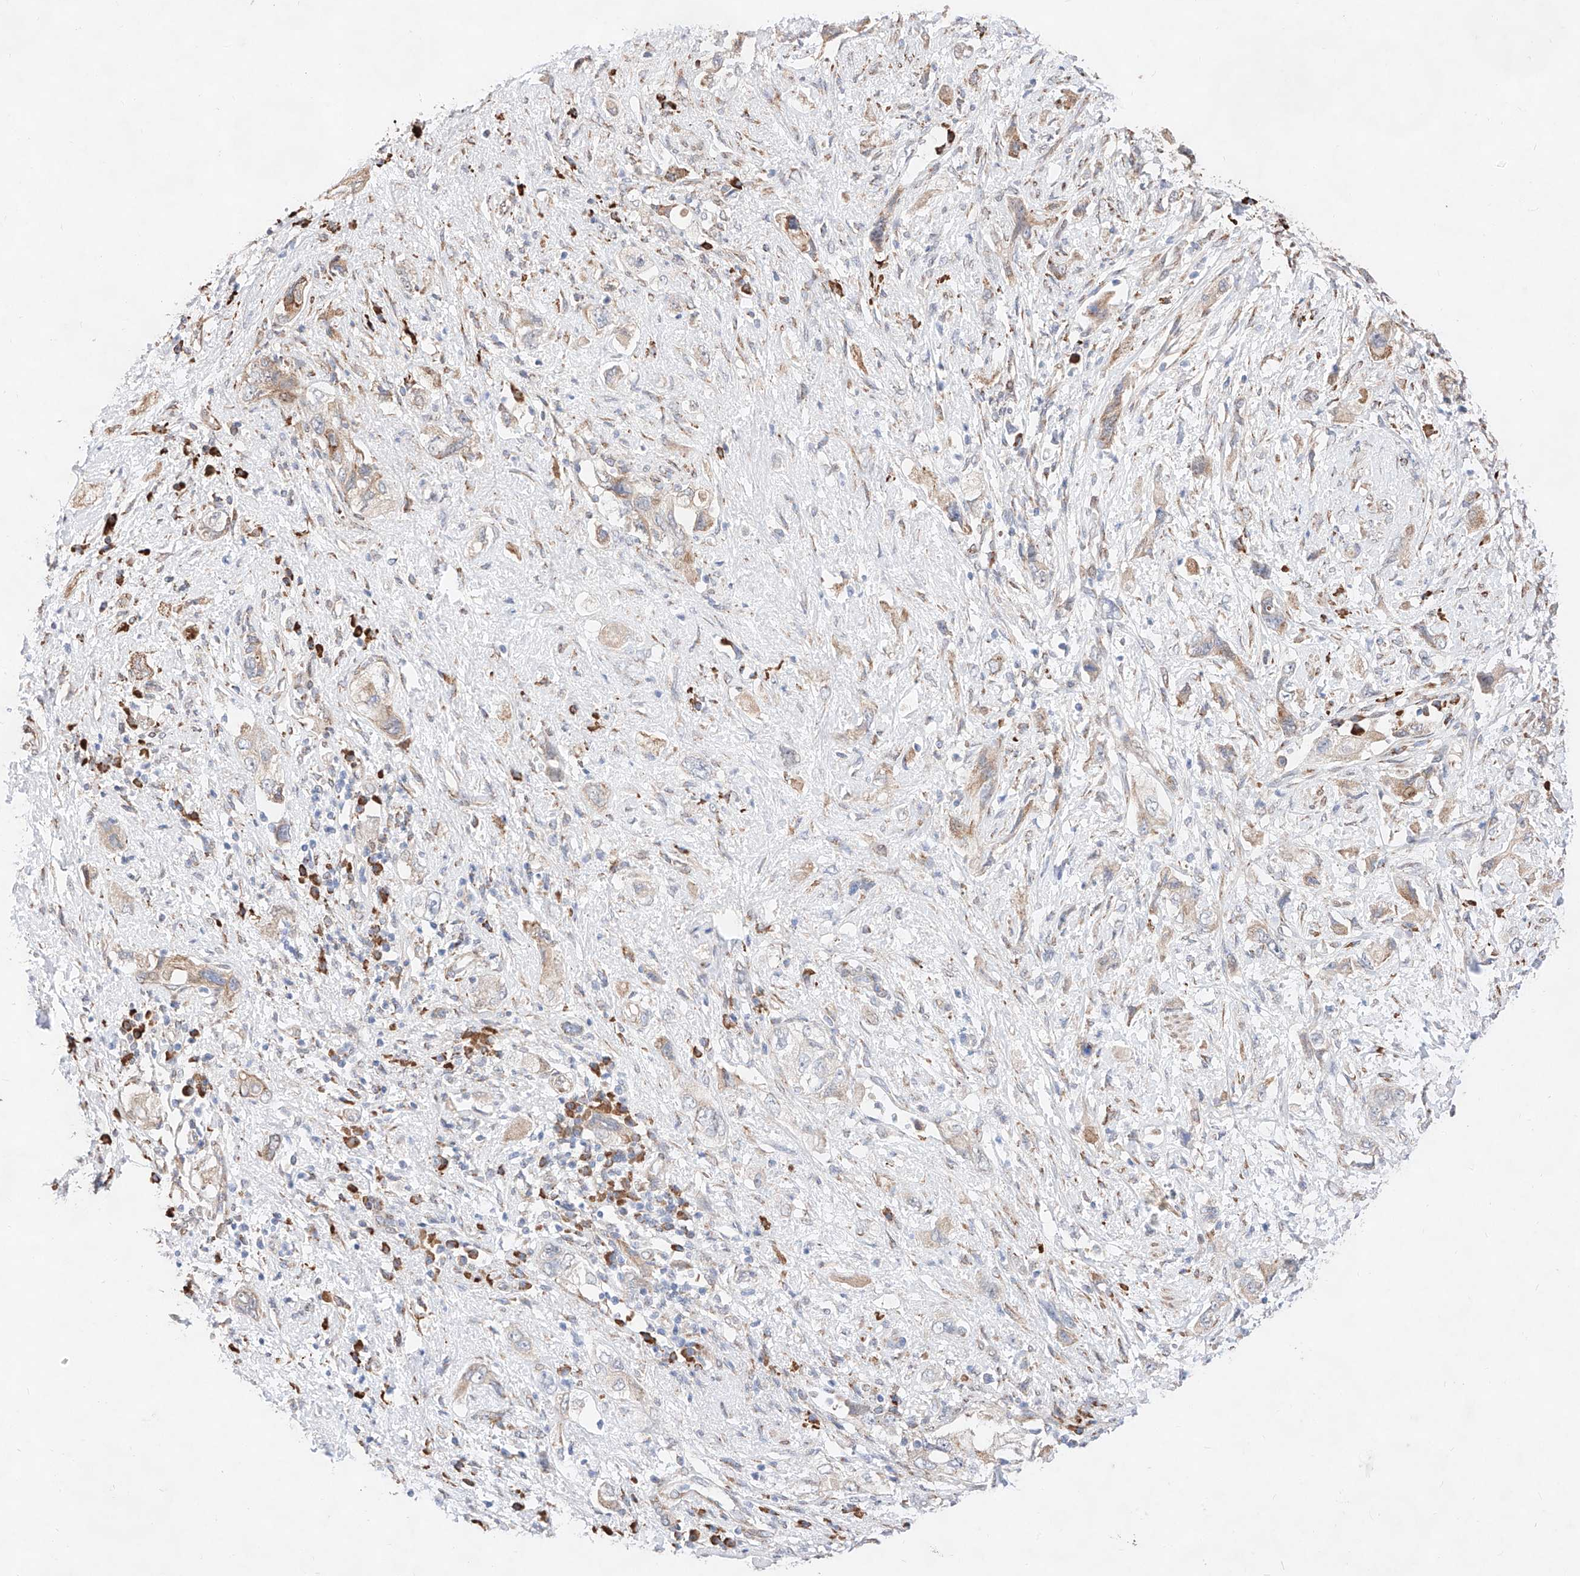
{"staining": {"intensity": "weak", "quantity": "25%-75%", "location": "cytoplasmic/membranous"}, "tissue": "pancreatic cancer", "cell_type": "Tumor cells", "image_type": "cancer", "snomed": [{"axis": "morphology", "description": "Adenocarcinoma, NOS"}, {"axis": "topography", "description": "Pancreas"}], "caption": "Human pancreatic cancer (adenocarcinoma) stained with a protein marker reveals weak staining in tumor cells.", "gene": "ATP9B", "patient": {"sex": "female", "age": 73}}